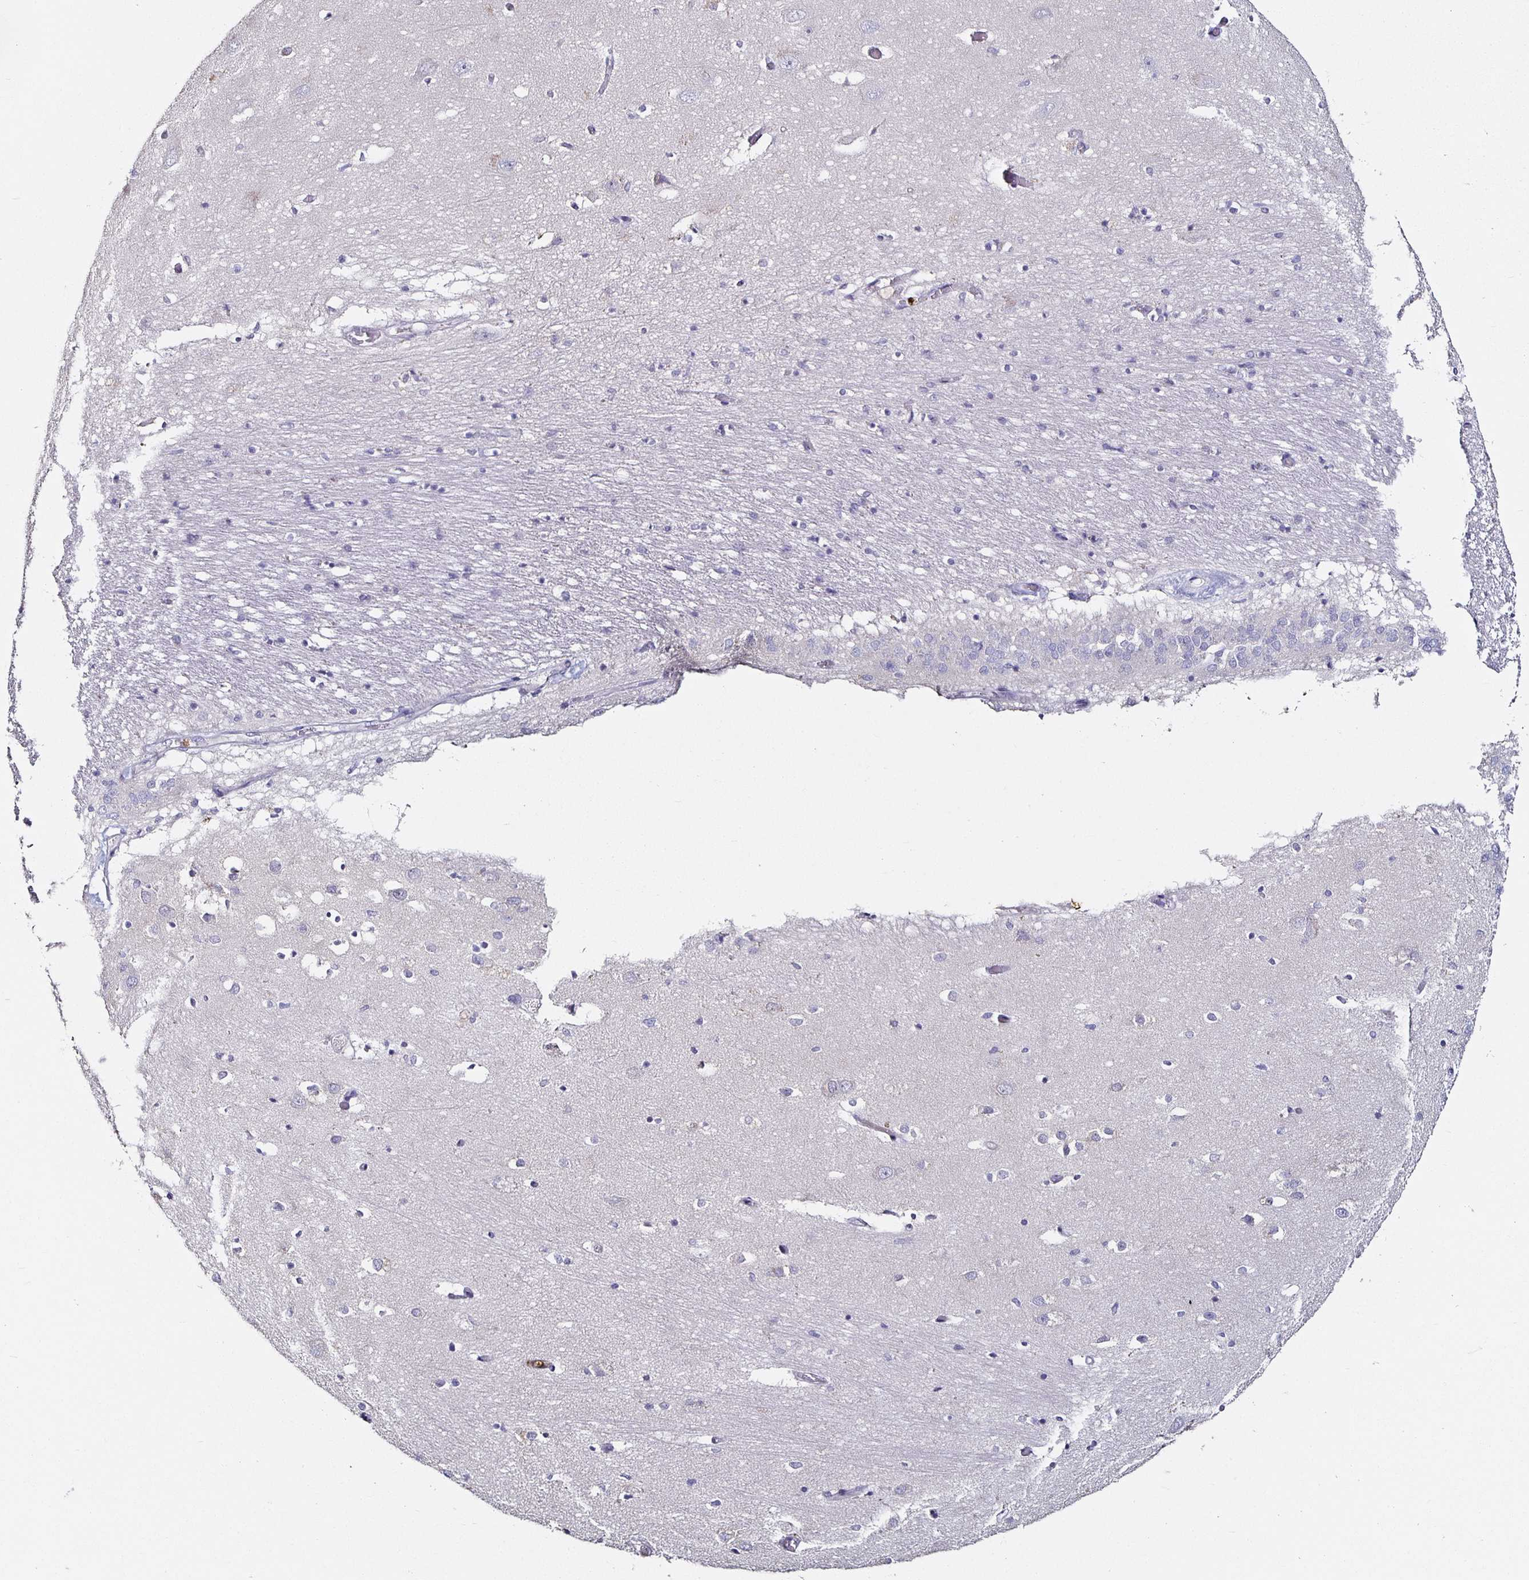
{"staining": {"intensity": "negative", "quantity": "none", "location": "none"}, "tissue": "caudate", "cell_type": "Glial cells", "image_type": "normal", "snomed": [{"axis": "morphology", "description": "Normal tissue, NOS"}, {"axis": "topography", "description": "Lateral ventricle wall"}, {"axis": "topography", "description": "Hippocampus"}], "caption": "Immunohistochemical staining of normal human caudate demonstrates no significant staining in glial cells. Nuclei are stained in blue.", "gene": "TLR4", "patient": {"sex": "female", "age": 63}}